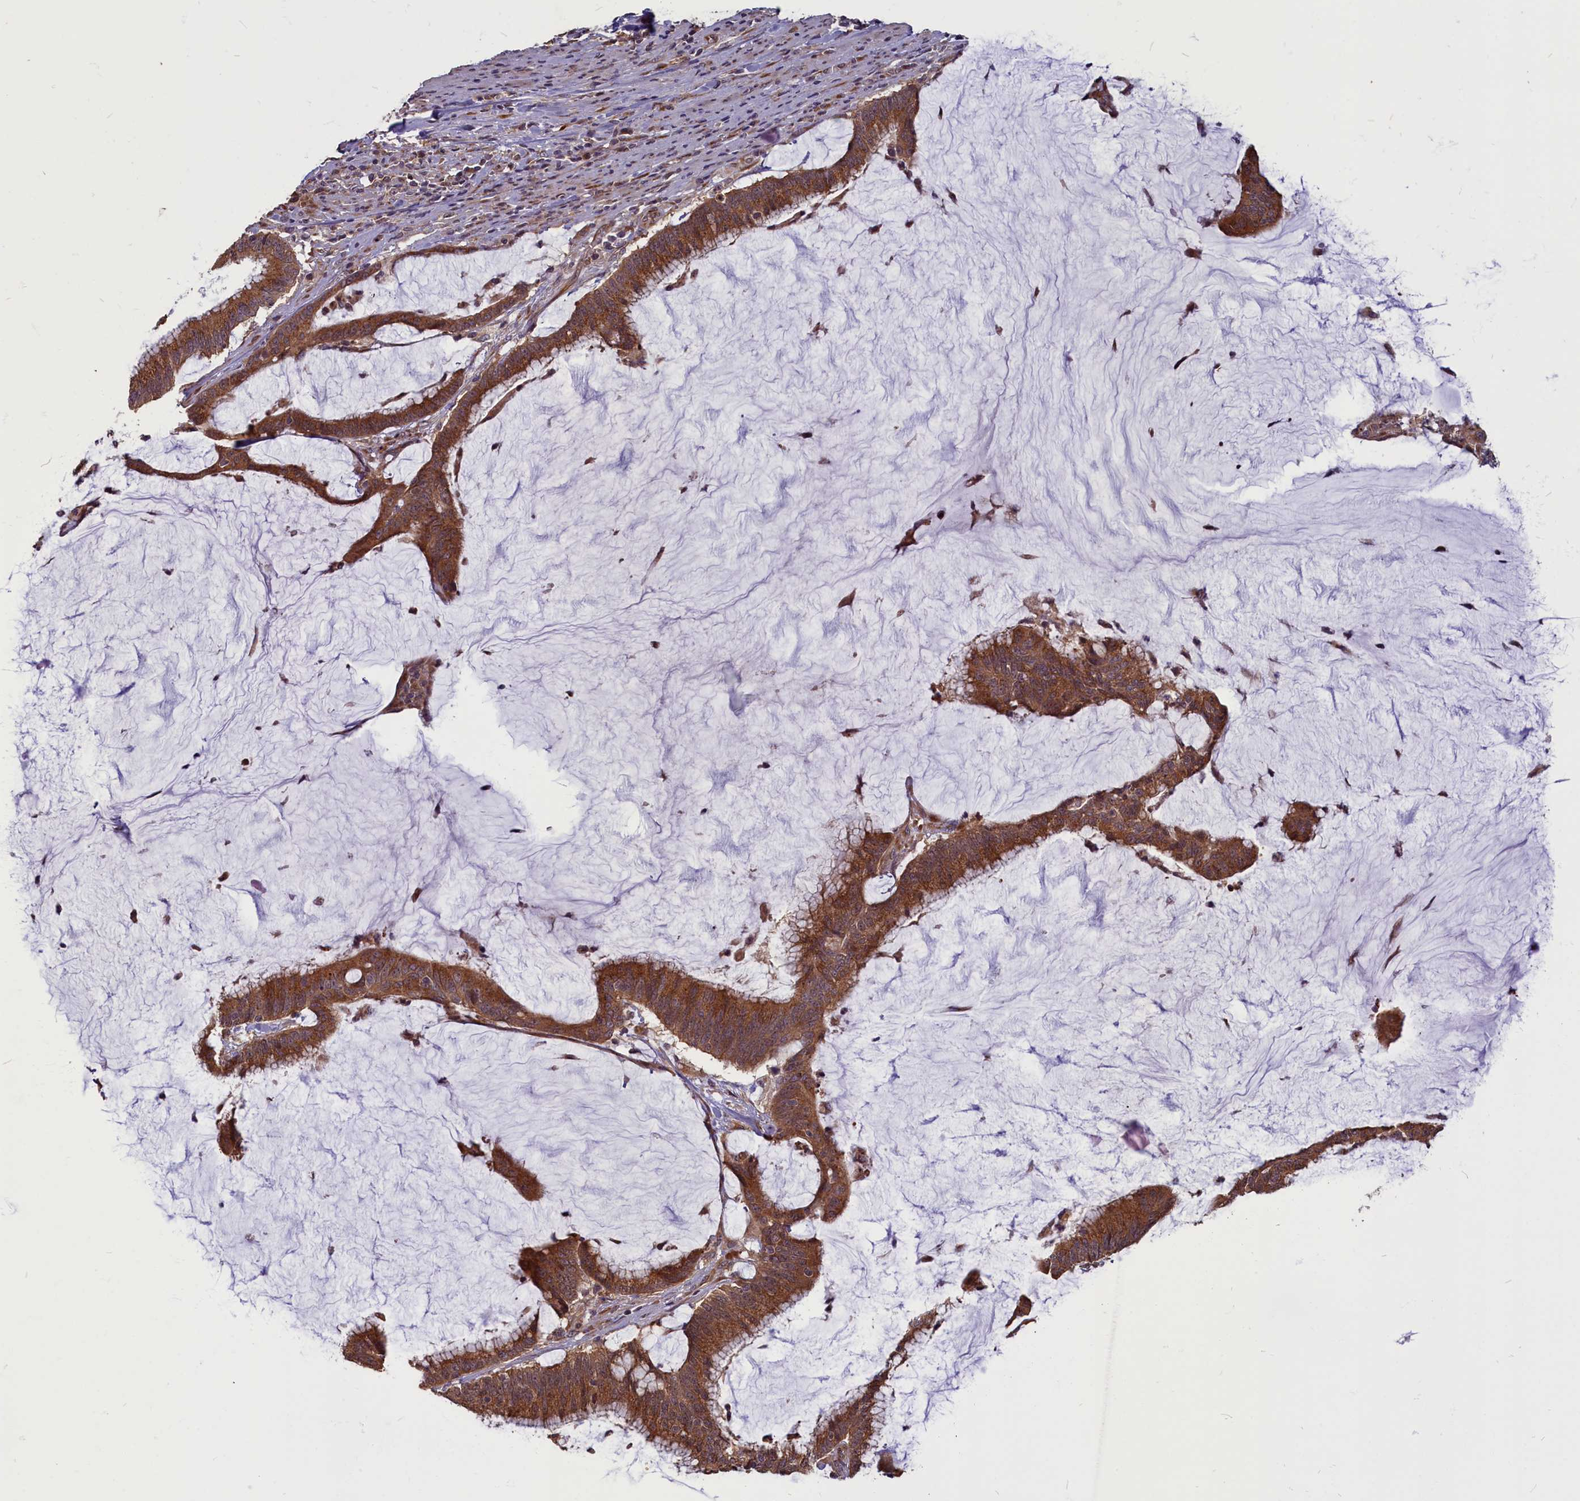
{"staining": {"intensity": "strong", "quantity": ">75%", "location": "cytoplasmic/membranous"}, "tissue": "colorectal cancer", "cell_type": "Tumor cells", "image_type": "cancer", "snomed": [{"axis": "morphology", "description": "Adenocarcinoma, NOS"}, {"axis": "topography", "description": "Rectum"}], "caption": "Immunohistochemistry of colorectal cancer (adenocarcinoma) demonstrates high levels of strong cytoplasmic/membranous expression in approximately >75% of tumor cells.", "gene": "MYCBP", "patient": {"sex": "female", "age": 77}}